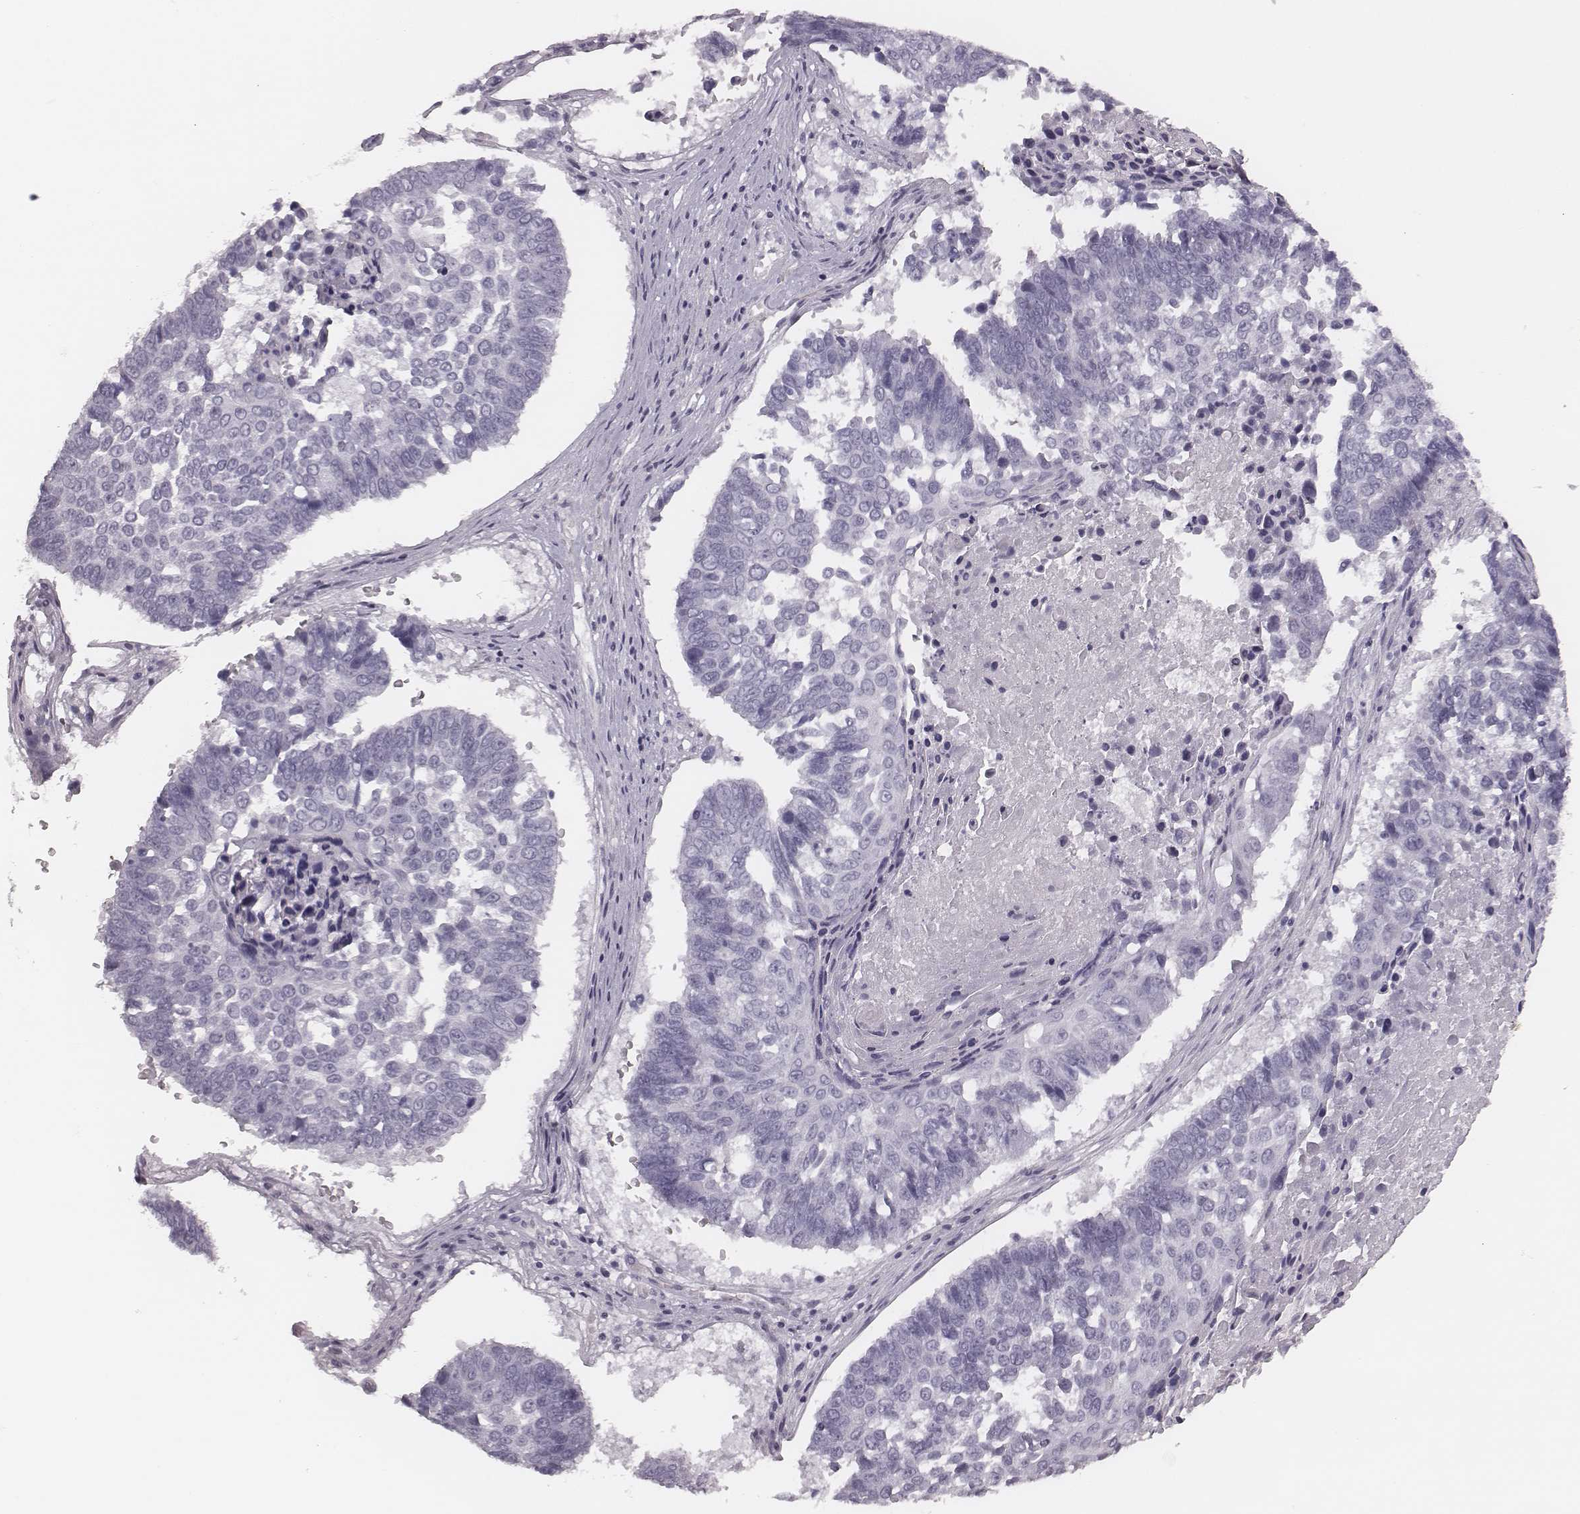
{"staining": {"intensity": "negative", "quantity": "none", "location": "none"}, "tissue": "lung cancer", "cell_type": "Tumor cells", "image_type": "cancer", "snomed": [{"axis": "morphology", "description": "Squamous cell carcinoma, NOS"}, {"axis": "topography", "description": "Lung"}], "caption": "Image shows no significant protein staining in tumor cells of lung cancer (squamous cell carcinoma).", "gene": "SPA17", "patient": {"sex": "male", "age": 73}}